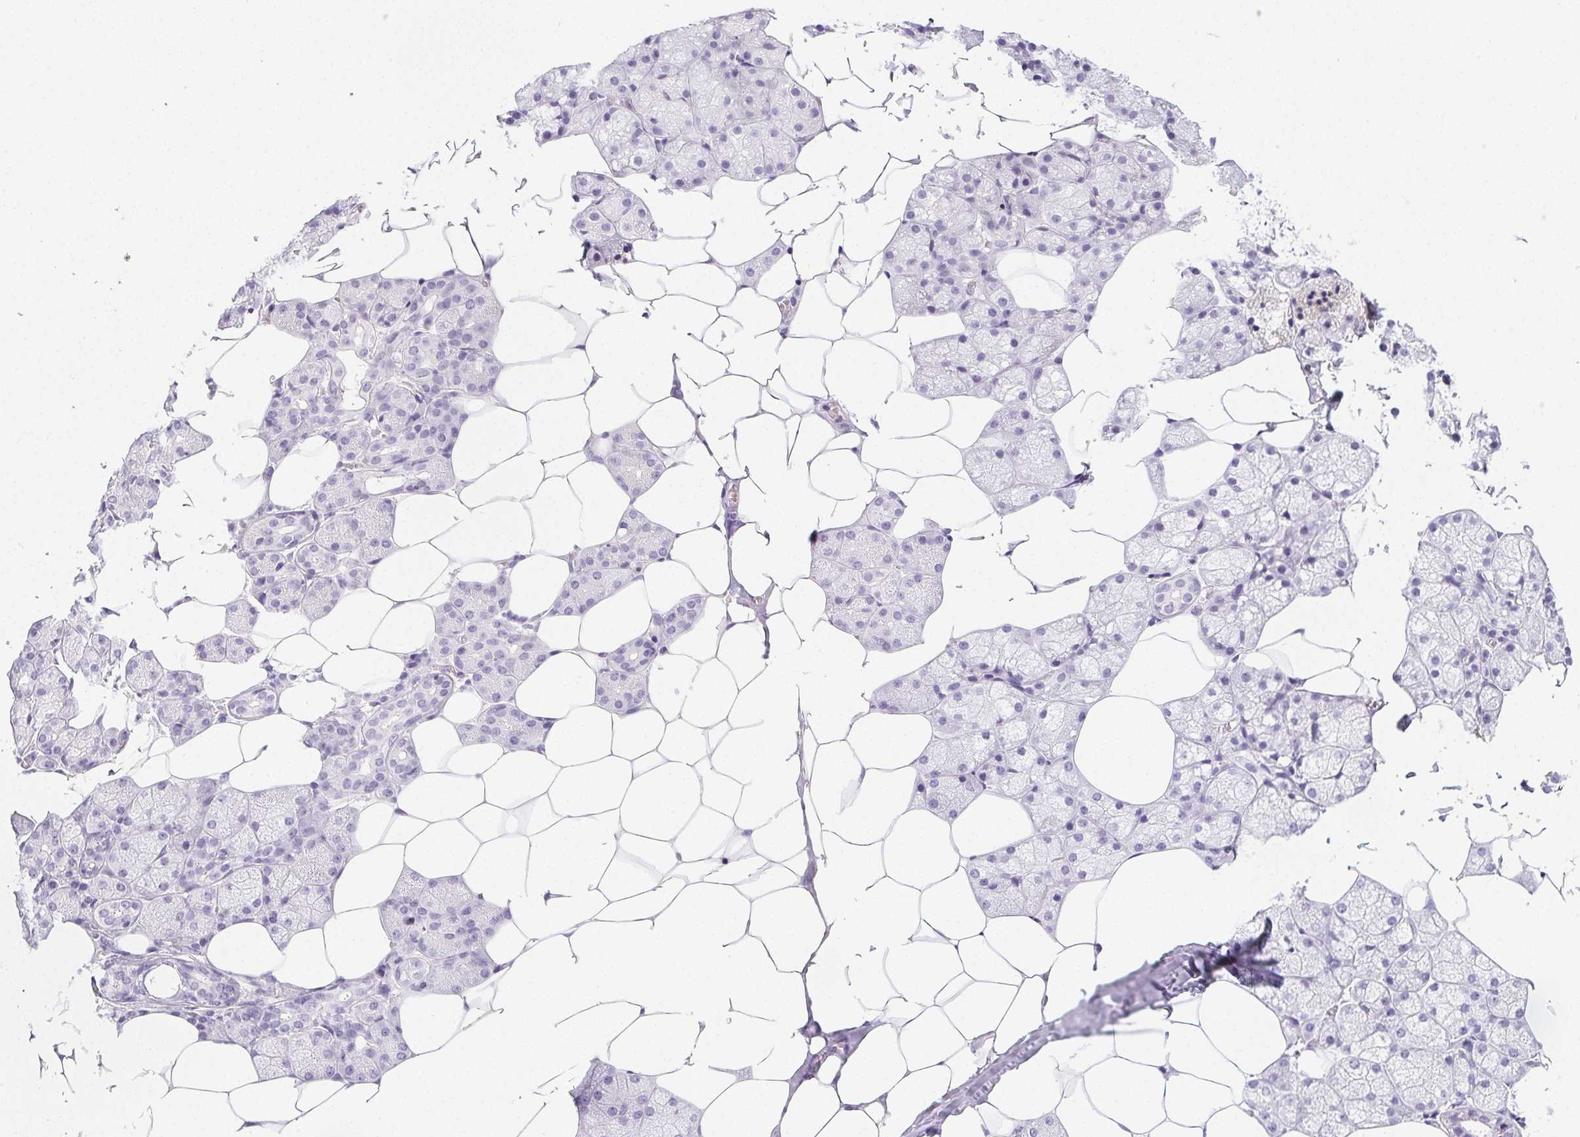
{"staining": {"intensity": "negative", "quantity": "none", "location": "none"}, "tissue": "salivary gland", "cell_type": "Glandular cells", "image_type": "normal", "snomed": [{"axis": "morphology", "description": "Normal tissue, NOS"}, {"axis": "topography", "description": "Salivary gland"}], "caption": "IHC of normal salivary gland demonstrates no expression in glandular cells.", "gene": "VTN", "patient": {"sex": "female", "age": 43}}